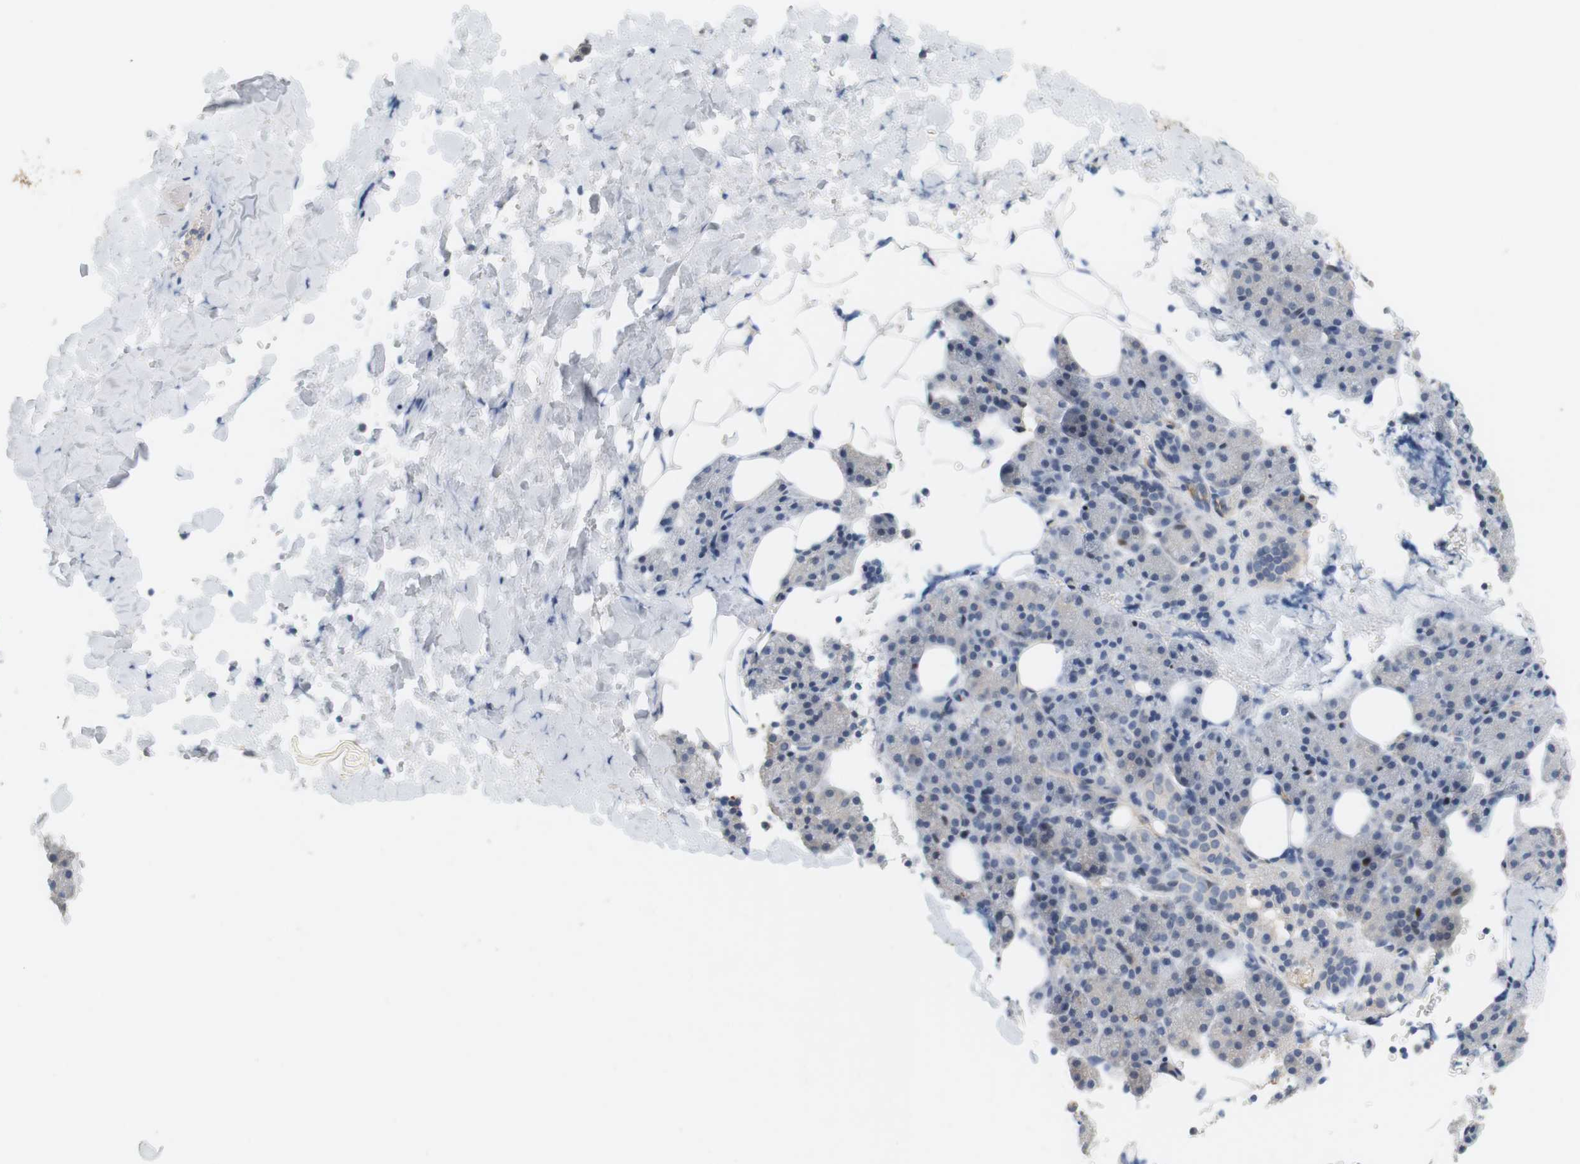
{"staining": {"intensity": "negative", "quantity": "none", "location": "none"}, "tissue": "salivary gland", "cell_type": "Glandular cells", "image_type": "normal", "snomed": [{"axis": "morphology", "description": "Normal tissue, NOS"}, {"axis": "topography", "description": "Lymph node"}, {"axis": "topography", "description": "Salivary gland"}], "caption": "An immunohistochemistry histopathology image of normal salivary gland is shown. There is no staining in glandular cells of salivary gland. (DAB (3,3'-diaminobenzidine) immunohistochemistry, high magnification).", "gene": "OSR1", "patient": {"sex": "male", "age": 8}}